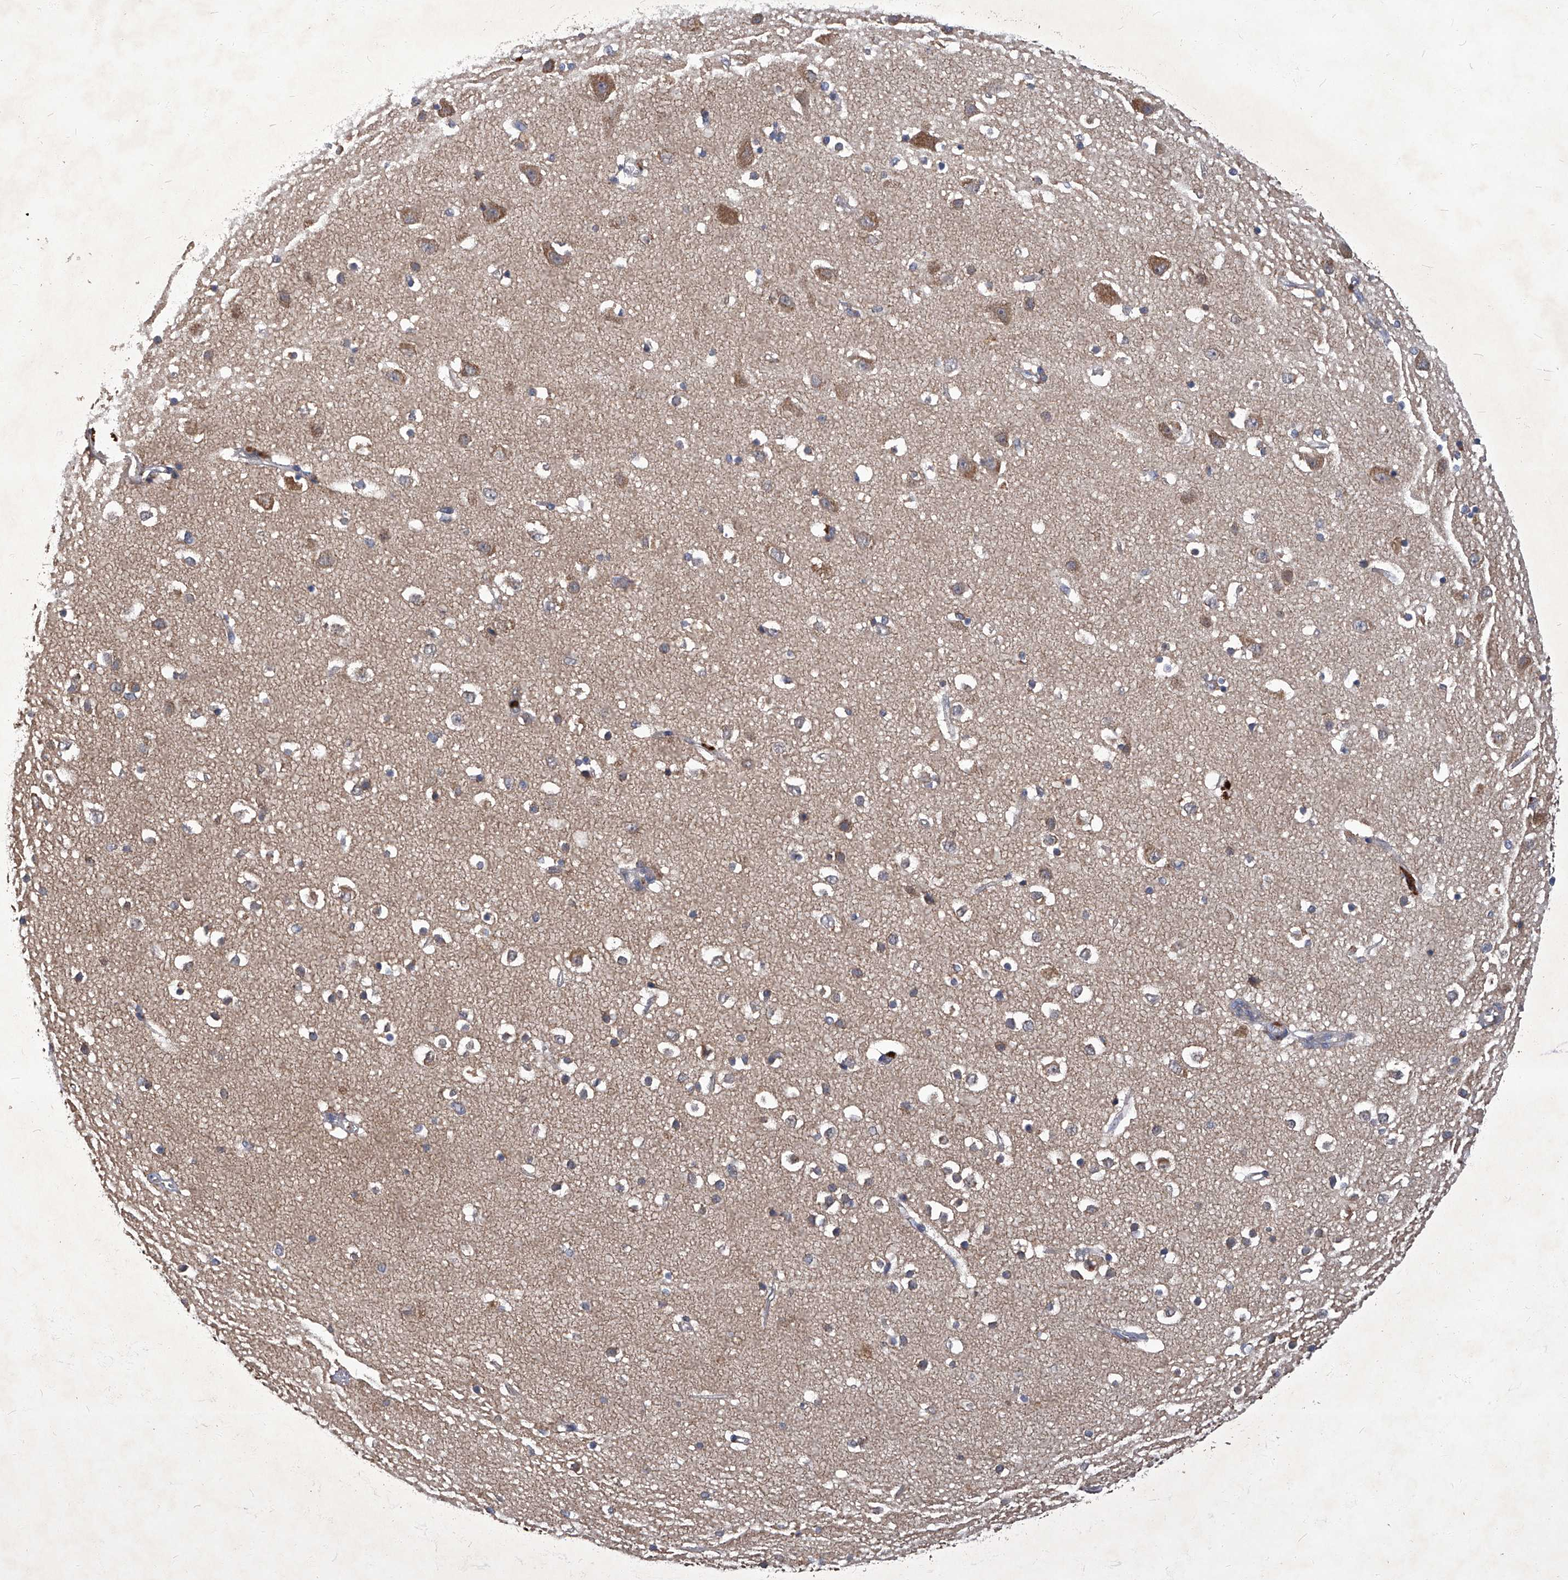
{"staining": {"intensity": "weak", "quantity": ">75%", "location": "cytoplasmic/membranous"}, "tissue": "cerebral cortex", "cell_type": "Endothelial cells", "image_type": "normal", "snomed": [{"axis": "morphology", "description": "Normal tissue, NOS"}, {"axis": "topography", "description": "Cerebral cortex"}], "caption": "The micrograph reveals staining of benign cerebral cortex, revealing weak cytoplasmic/membranous protein positivity (brown color) within endothelial cells.", "gene": "TNFRSF13B", "patient": {"sex": "male", "age": 54}}